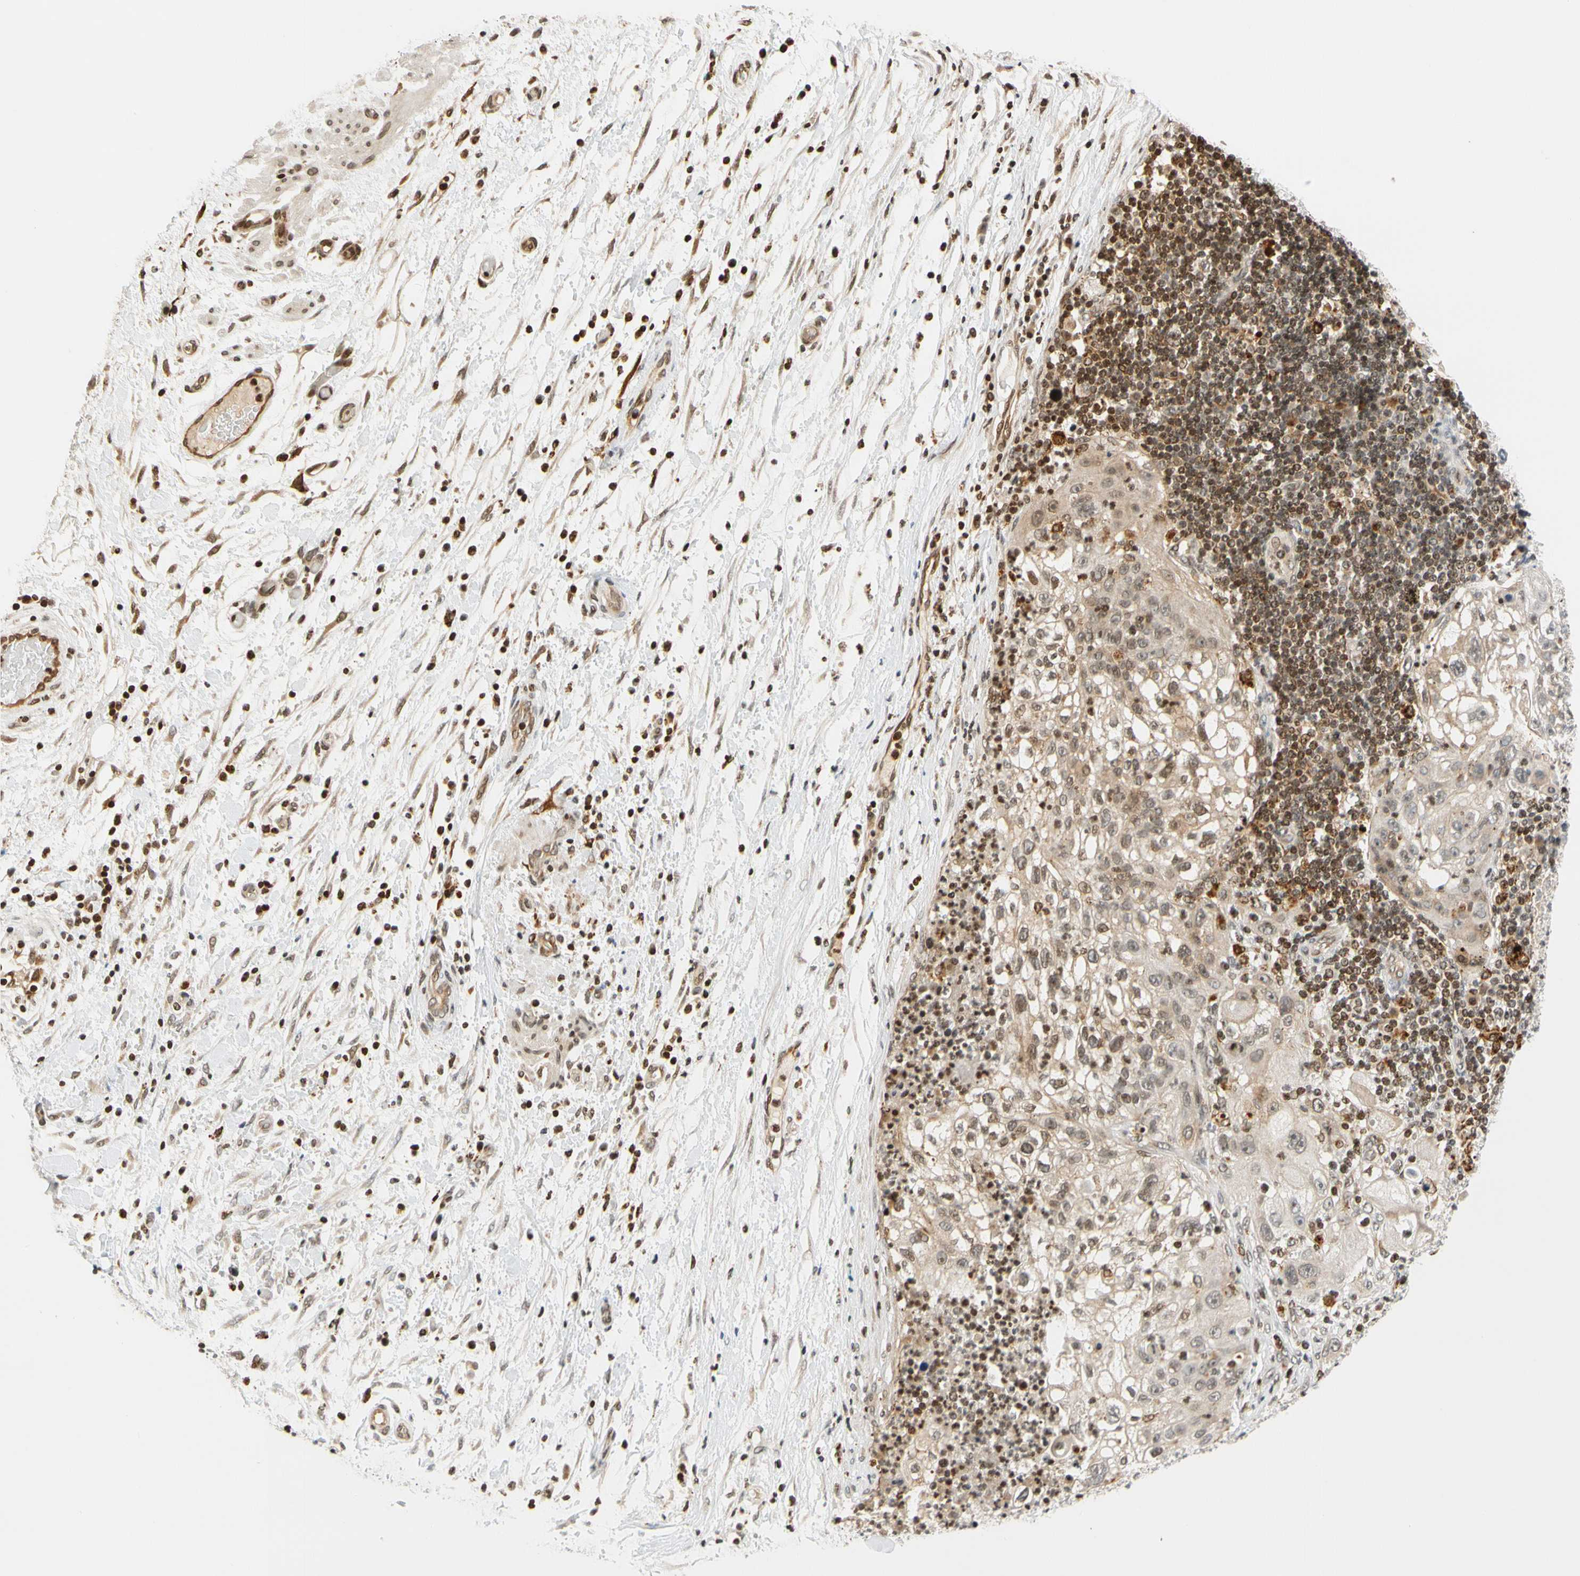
{"staining": {"intensity": "weak", "quantity": "25%-75%", "location": "cytoplasmic/membranous,nuclear"}, "tissue": "lung cancer", "cell_type": "Tumor cells", "image_type": "cancer", "snomed": [{"axis": "morphology", "description": "Inflammation, NOS"}, {"axis": "morphology", "description": "Squamous cell carcinoma, NOS"}, {"axis": "topography", "description": "Lymph node"}, {"axis": "topography", "description": "Soft tissue"}, {"axis": "topography", "description": "Lung"}], "caption": "Immunohistochemical staining of human lung cancer (squamous cell carcinoma) exhibits low levels of weak cytoplasmic/membranous and nuclear protein expression in approximately 25%-75% of tumor cells.", "gene": "CDK7", "patient": {"sex": "male", "age": 66}}